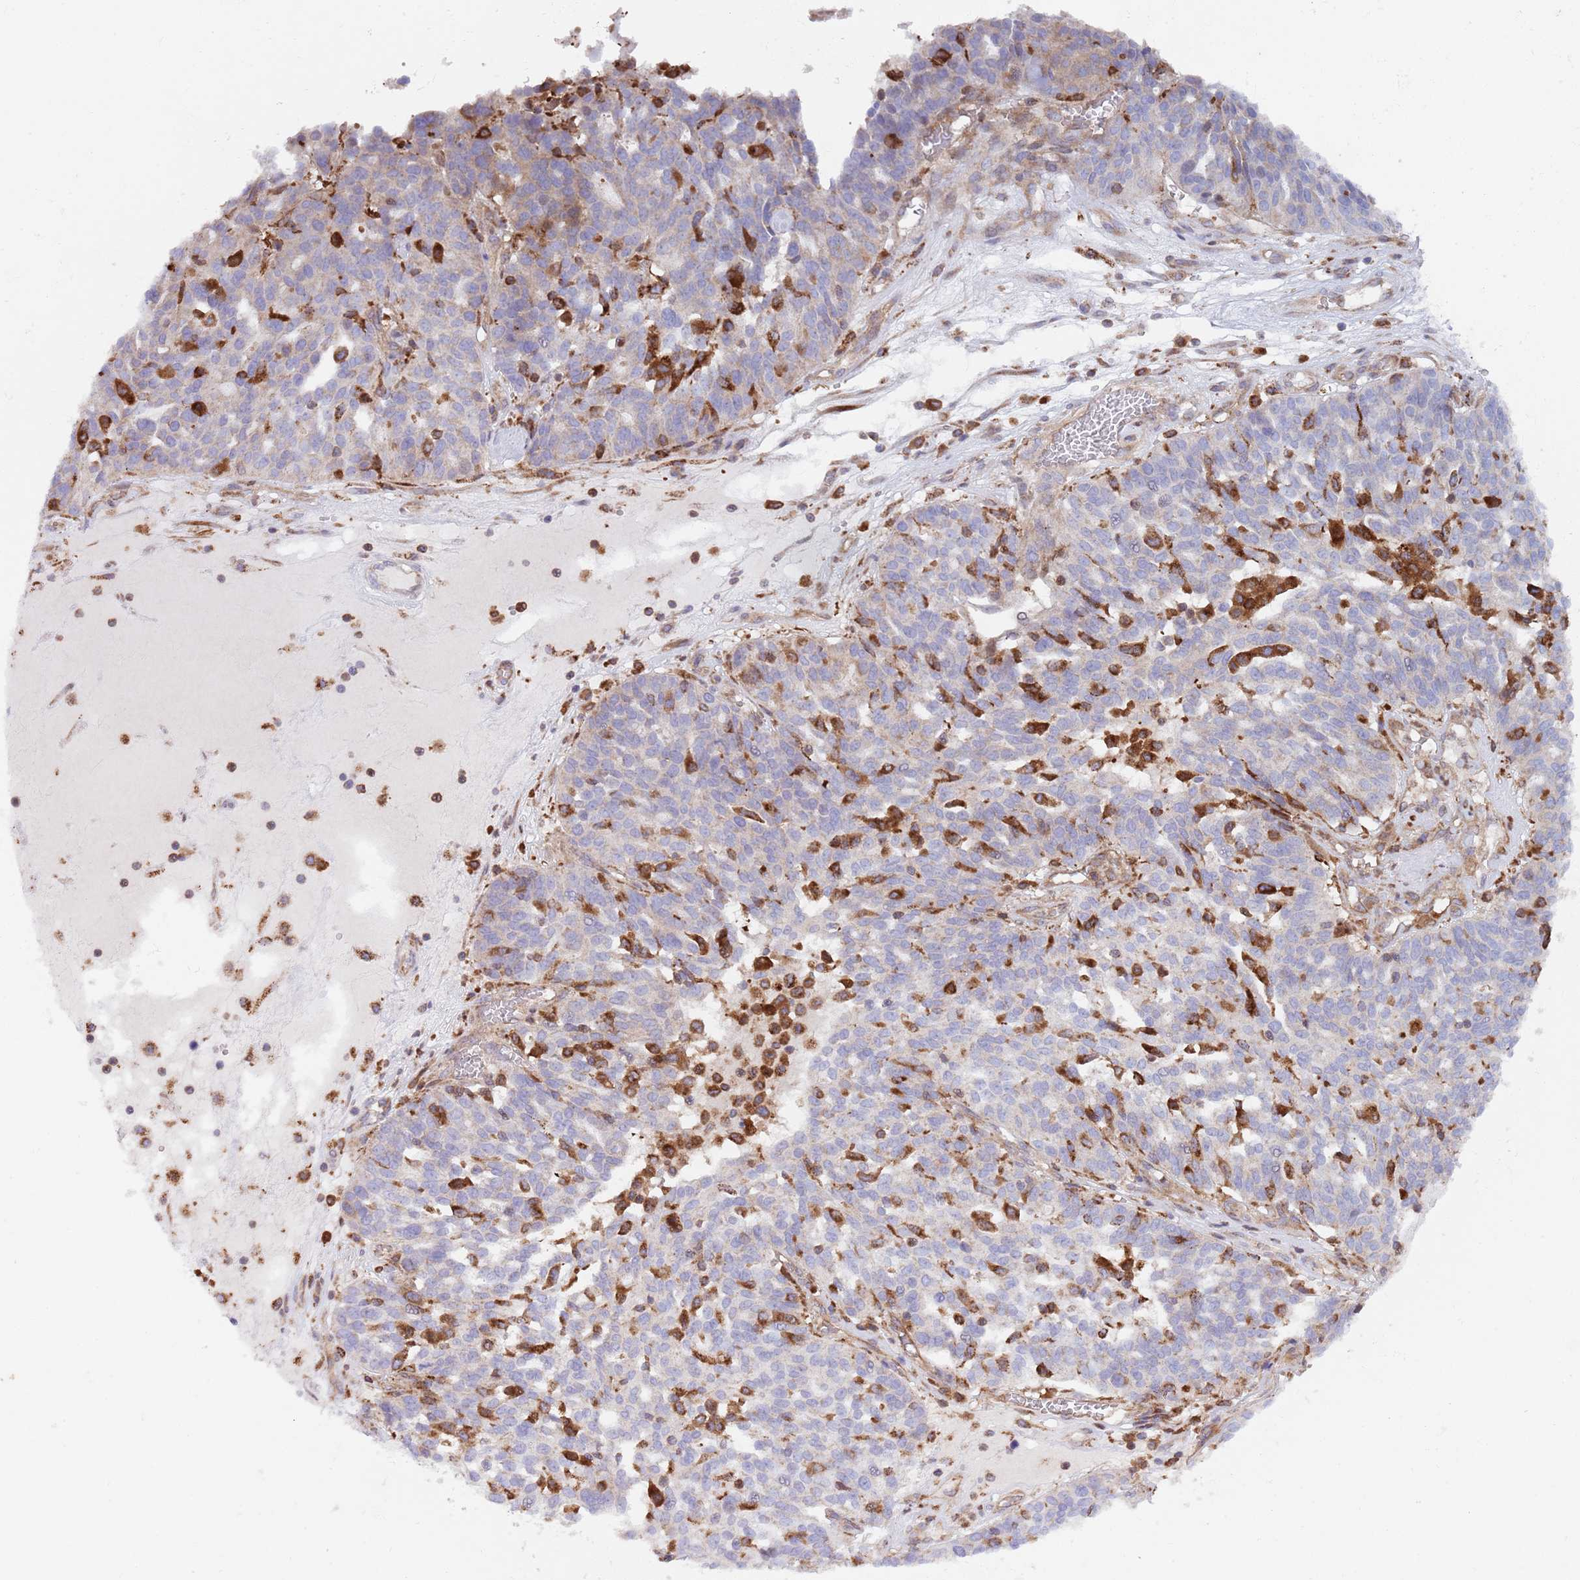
{"staining": {"intensity": "moderate", "quantity": "25%-75%", "location": "cytoplasmic/membranous"}, "tissue": "ovarian cancer", "cell_type": "Tumor cells", "image_type": "cancer", "snomed": [{"axis": "morphology", "description": "Cystadenocarcinoma, serous, NOS"}, {"axis": "topography", "description": "Ovary"}], "caption": "High-magnification brightfield microscopy of ovarian cancer (serous cystadenocarcinoma) stained with DAB (brown) and counterstained with hematoxylin (blue). tumor cells exhibit moderate cytoplasmic/membranous expression is seen in about25%-75% of cells.", "gene": "ZMYM5", "patient": {"sex": "female", "age": 59}}